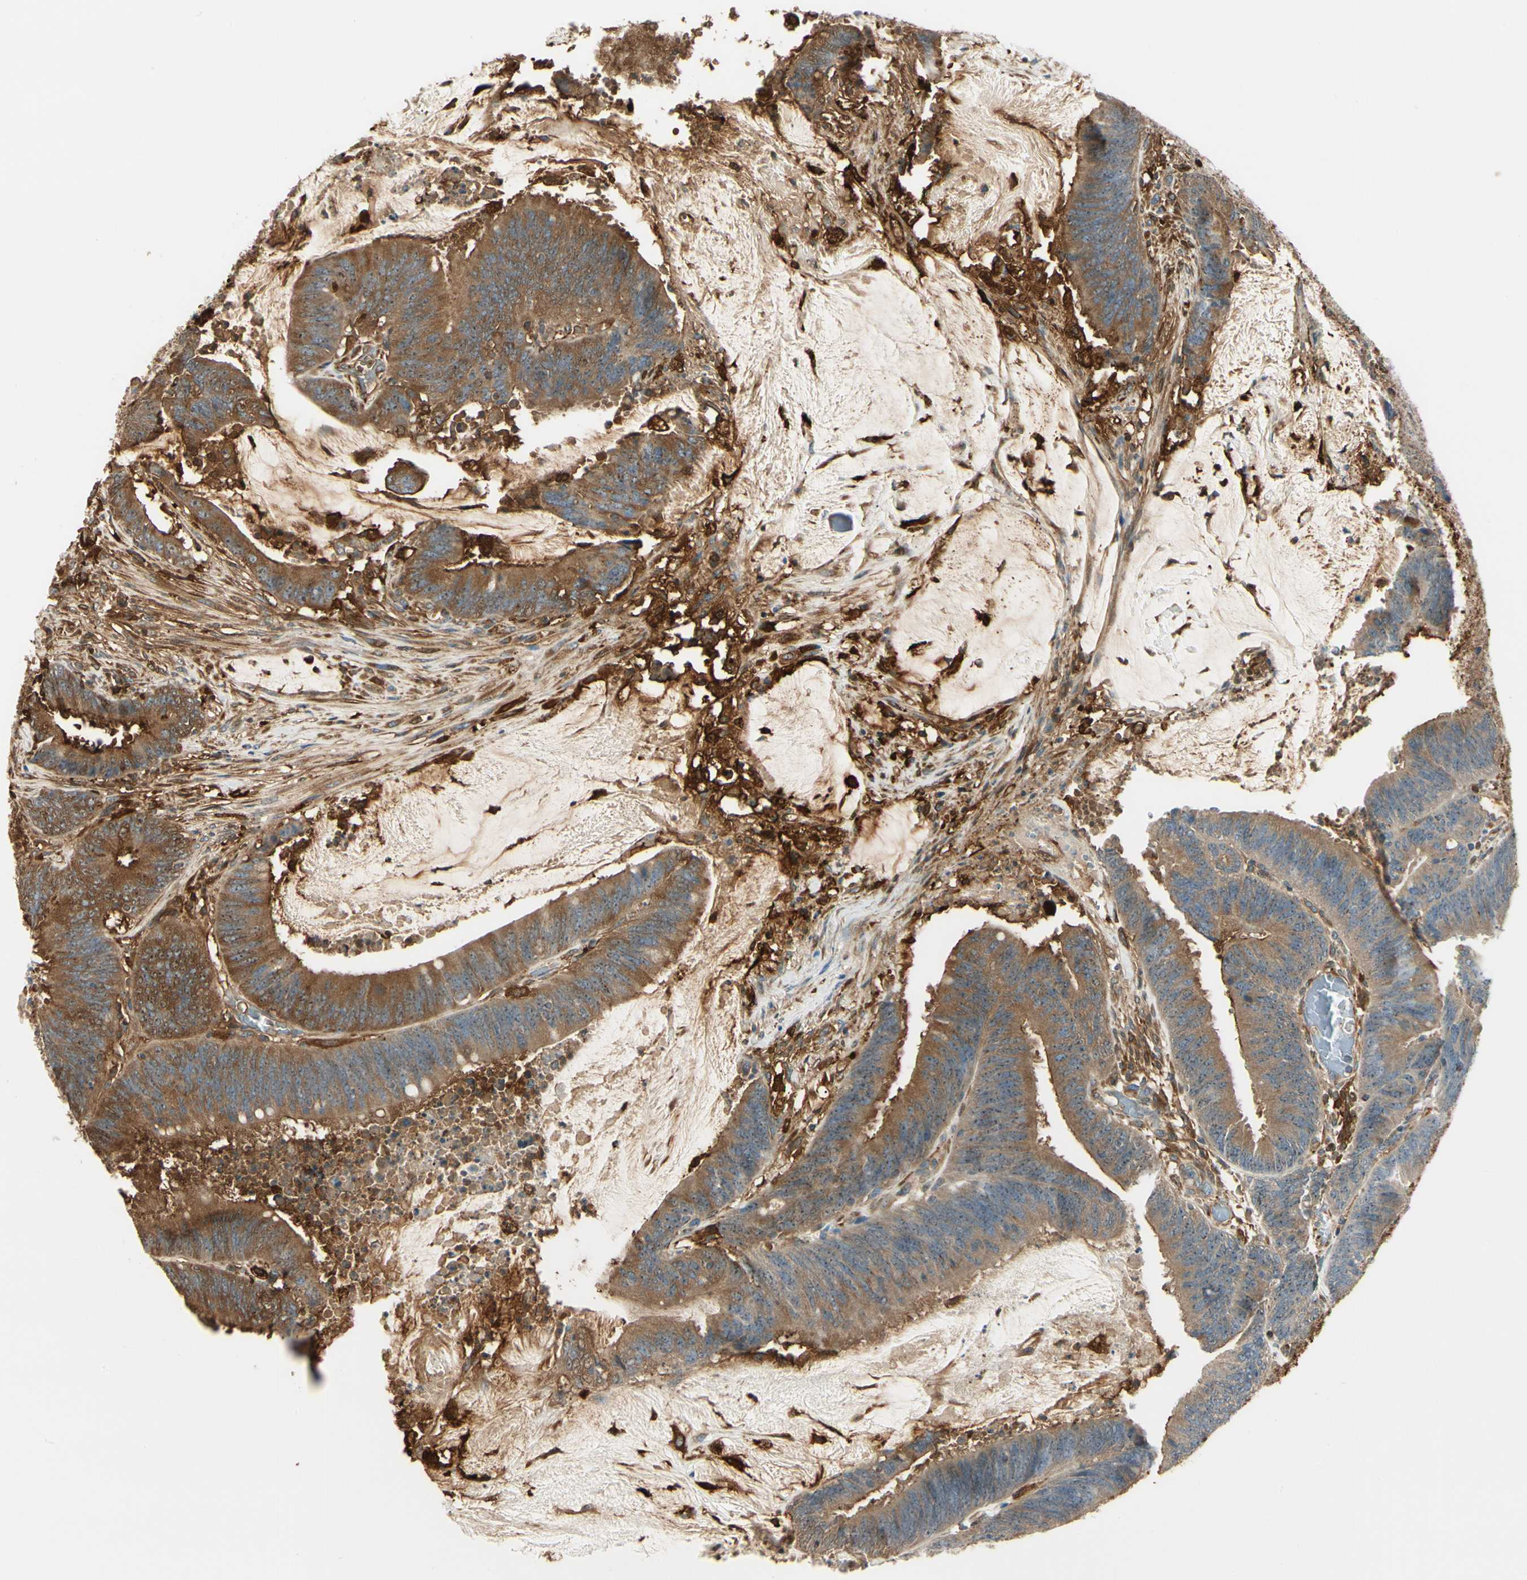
{"staining": {"intensity": "strong", "quantity": ">75%", "location": "cytoplasmic/membranous"}, "tissue": "colorectal cancer", "cell_type": "Tumor cells", "image_type": "cancer", "snomed": [{"axis": "morphology", "description": "Adenocarcinoma, NOS"}, {"axis": "topography", "description": "Rectum"}], "caption": "Colorectal cancer (adenocarcinoma) tissue reveals strong cytoplasmic/membranous expression in about >75% of tumor cells", "gene": "FTH1", "patient": {"sex": "female", "age": 66}}